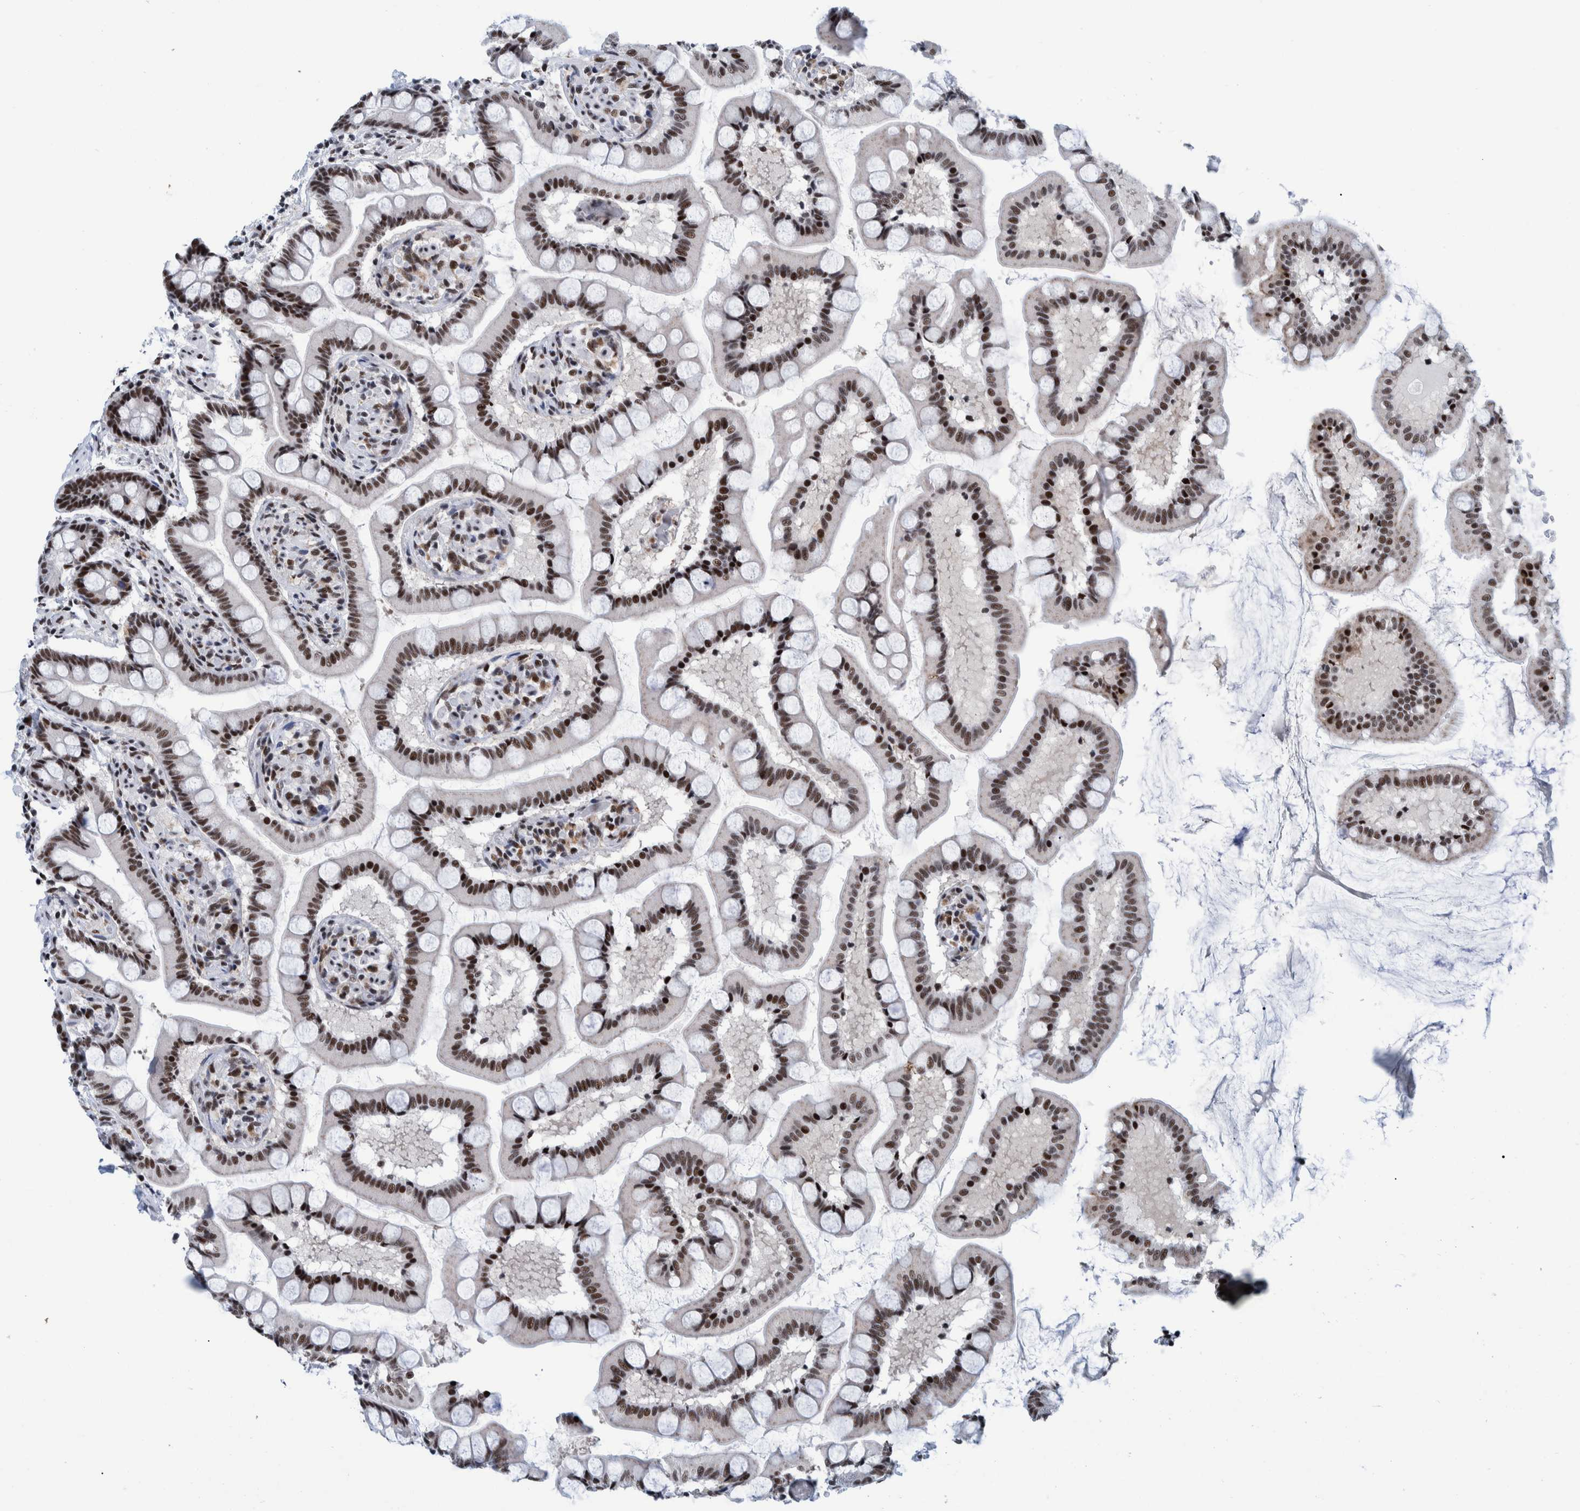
{"staining": {"intensity": "strong", "quantity": ">75%", "location": "nuclear"}, "tissue": "small intestine", "cell_type": "Glandular cells", "image_type": "normal", "snomed": [{"axis": "morphology", "description": "Normal tissue, NOS"}, {"axis": "topography", "description": "Small intestine"}], "caption": "A high-resolution histopathology image shows immunohistochemistry (IHC) staining of benign small intestine, which displays strong nuclear staining in about >75% of glandular cells.", "gene": "EFTUD2", "patient": {"sex": "male", "age": 41}}